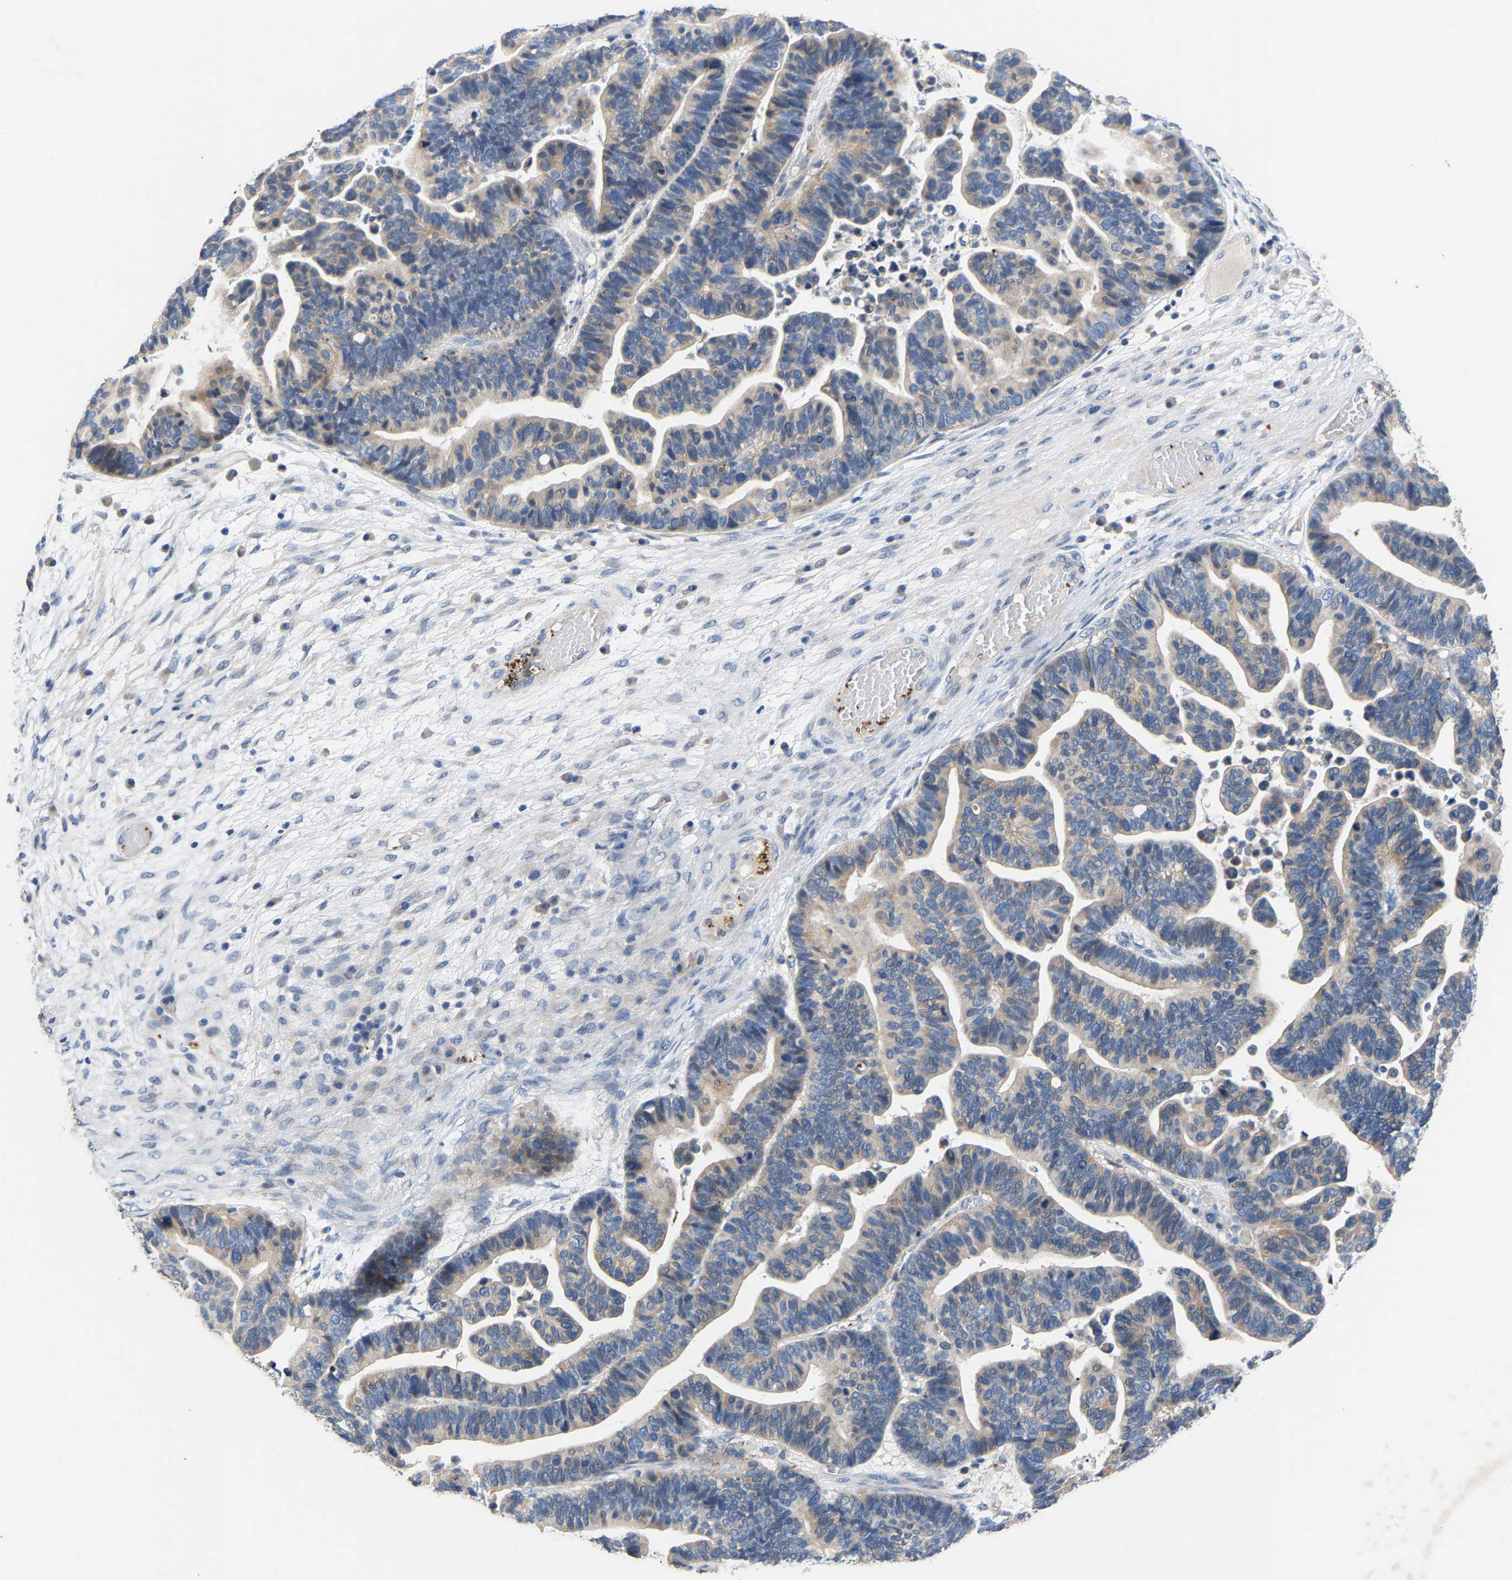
{"staining": {"intensity": "weak", "quantity": "25%-75%", "location": "cytoplasmic/membranous"}, "tissue": "ovarian cancer", "cell_type": "Tumor cells", "image_type": "cancer", "snomed": [{"axis": "morphology", "description": "Cystadenocarcinoma, serous, NOS"}, {"axis": "topography", "description": "Ovary"}], "caption": "This is a micrograph of immunohistochemistry (IHC) staining of serous cystadenocarcinoma (ovarian), which shows weak expression in the cytoplasmic/membranous of tumor cells.", "gene": "CCDC171", "patient": {"sex": "female", "age": 56}}